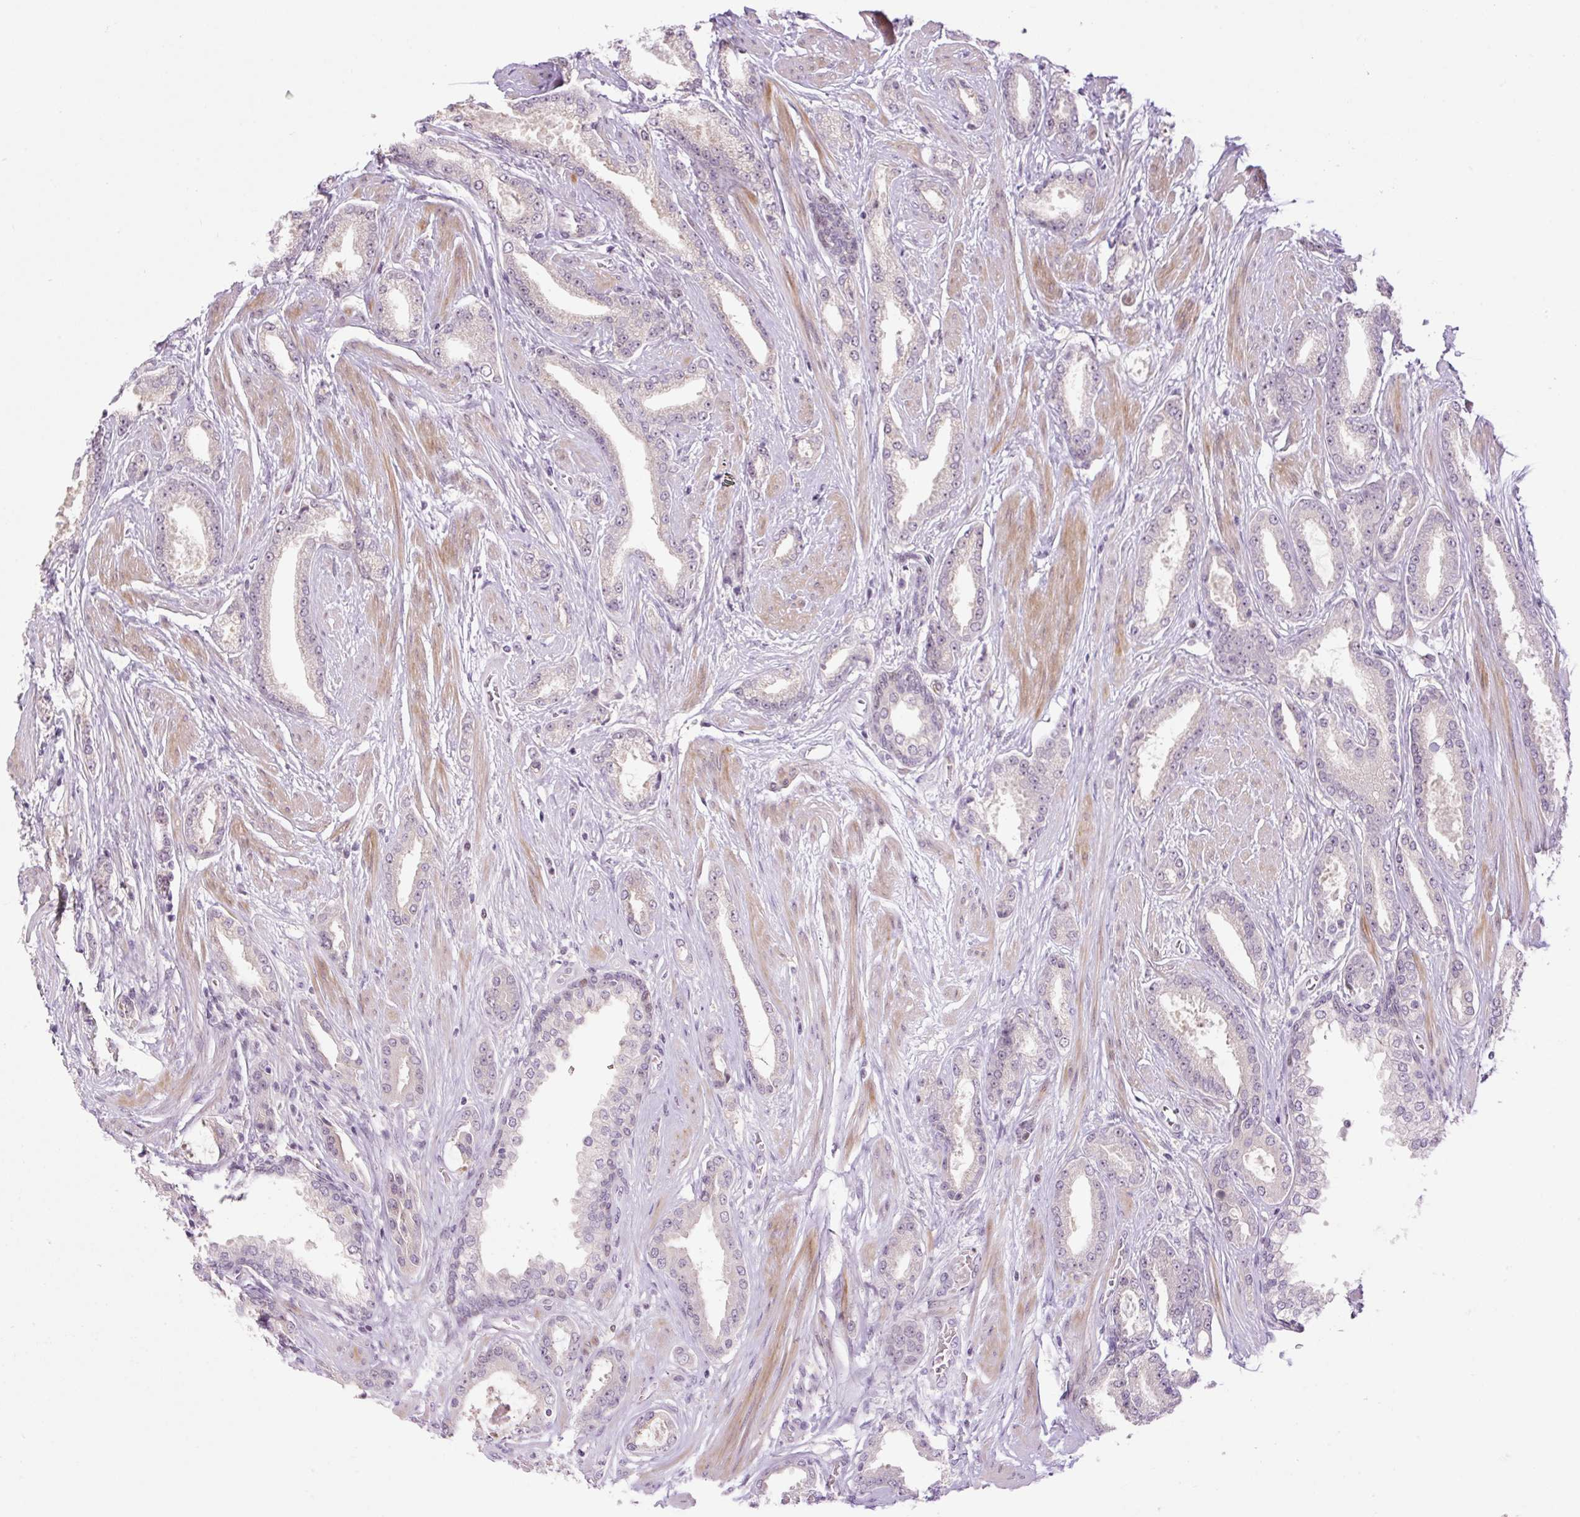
{"staining": {"intensity": "negative", "quantity": "none", "location": "none"}, "tissue": "prostate cancer", "cell_type": "Tumor cells", "image_type": "cancer", "snomed": [{"axis": "morphology", "description": "Adenocarcinoma, Low grade"}, {"axis": "topography", "description": "Prostate"}], "caption": "Tumor cells are negative for brown protein staining in adenocarcinoma (low-grade) (prostate).", "gene": "ZNF417", "patient": {"sex": "male", "age": 42}}